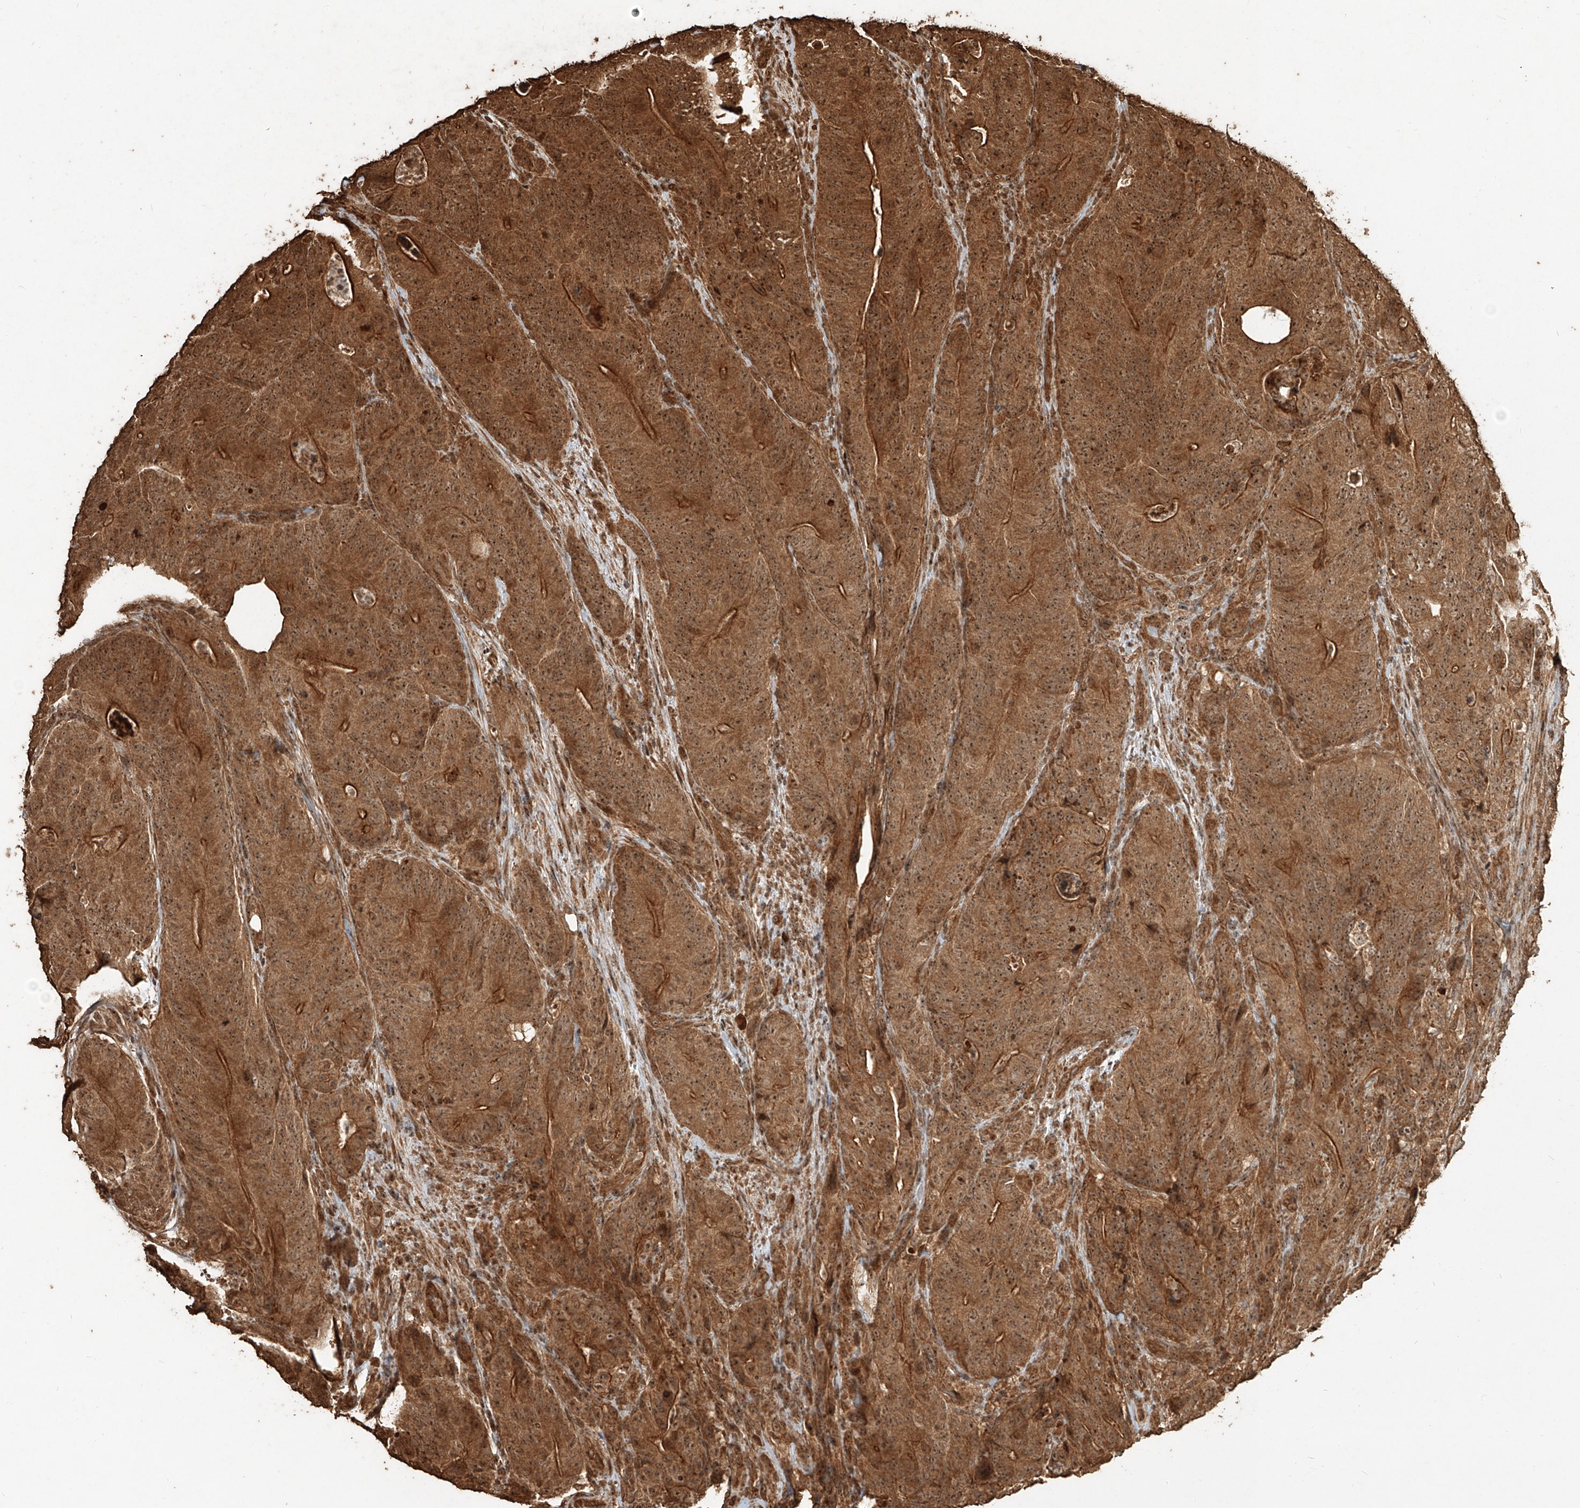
{"staining": {"intensity": "strong", "quantity": ">75%", "location": "cytoplasmic/membranous,nuclear"}, "tissue": "colorectal cancer", "cell_type": "Tumor cells", "image_type": "cancer", "snomed": [{"axis": "morphology", "description": "Normal tissue, NOS"}, {"axis": "topography", "description": "Colon"}], "caption": "There is high levels of strong cytoplasmic/membranous and nuclear staining in tumor cells of colorectal cancer, as demonstrated by immunohistochemical staining (brown color).", "gene": "ZNF660", "patient": {"sex": "female", "age": 82}}